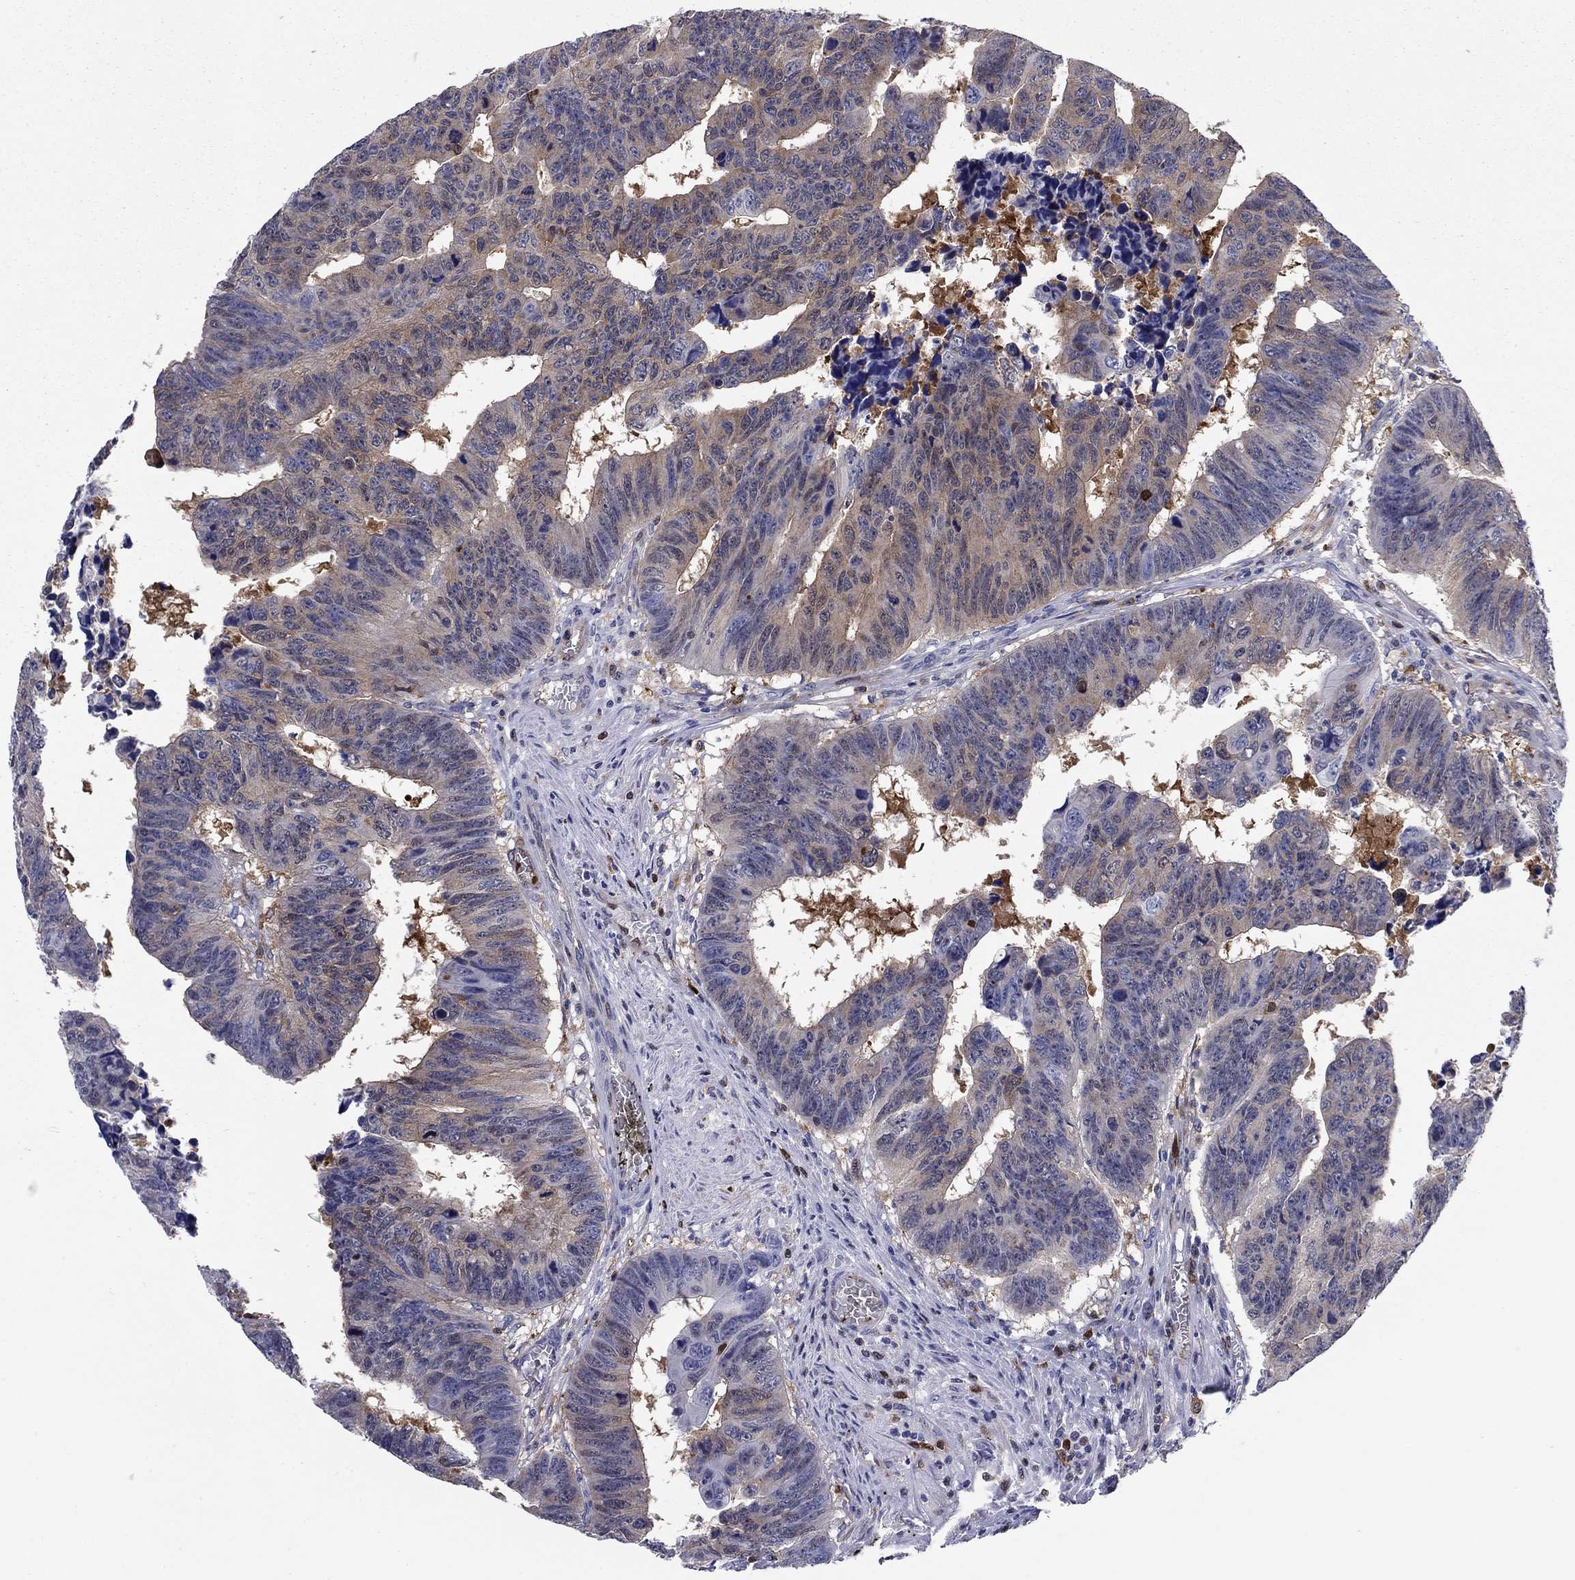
{"staining": {"intensity": "moderate", "quantity": "<25%", "location": "cytoplasmic/membranous"}, "tissue": "colorectal cancer", "cell_type": "Tumor cells", "image_type": "cancer", "snomed": [{"axis": "morphology", "description": "Adenocarcinoma, NOS"}, {"axis": "topography", "description": "Appendix"}, {"axis": "topography", "description": "Colon"}, {"axis": "topography", "description": "Cecum"}, {"axis": "topography", "description": "Colon asc"}], "caption": "Human colorectal cancer stained with a brown dye exhibits moderate cytoplasmic/membranous positive positivity in approximately <25% of tumor cells.", "gene": "STMN1", "patient": {"sex": "female", "age": 85}}